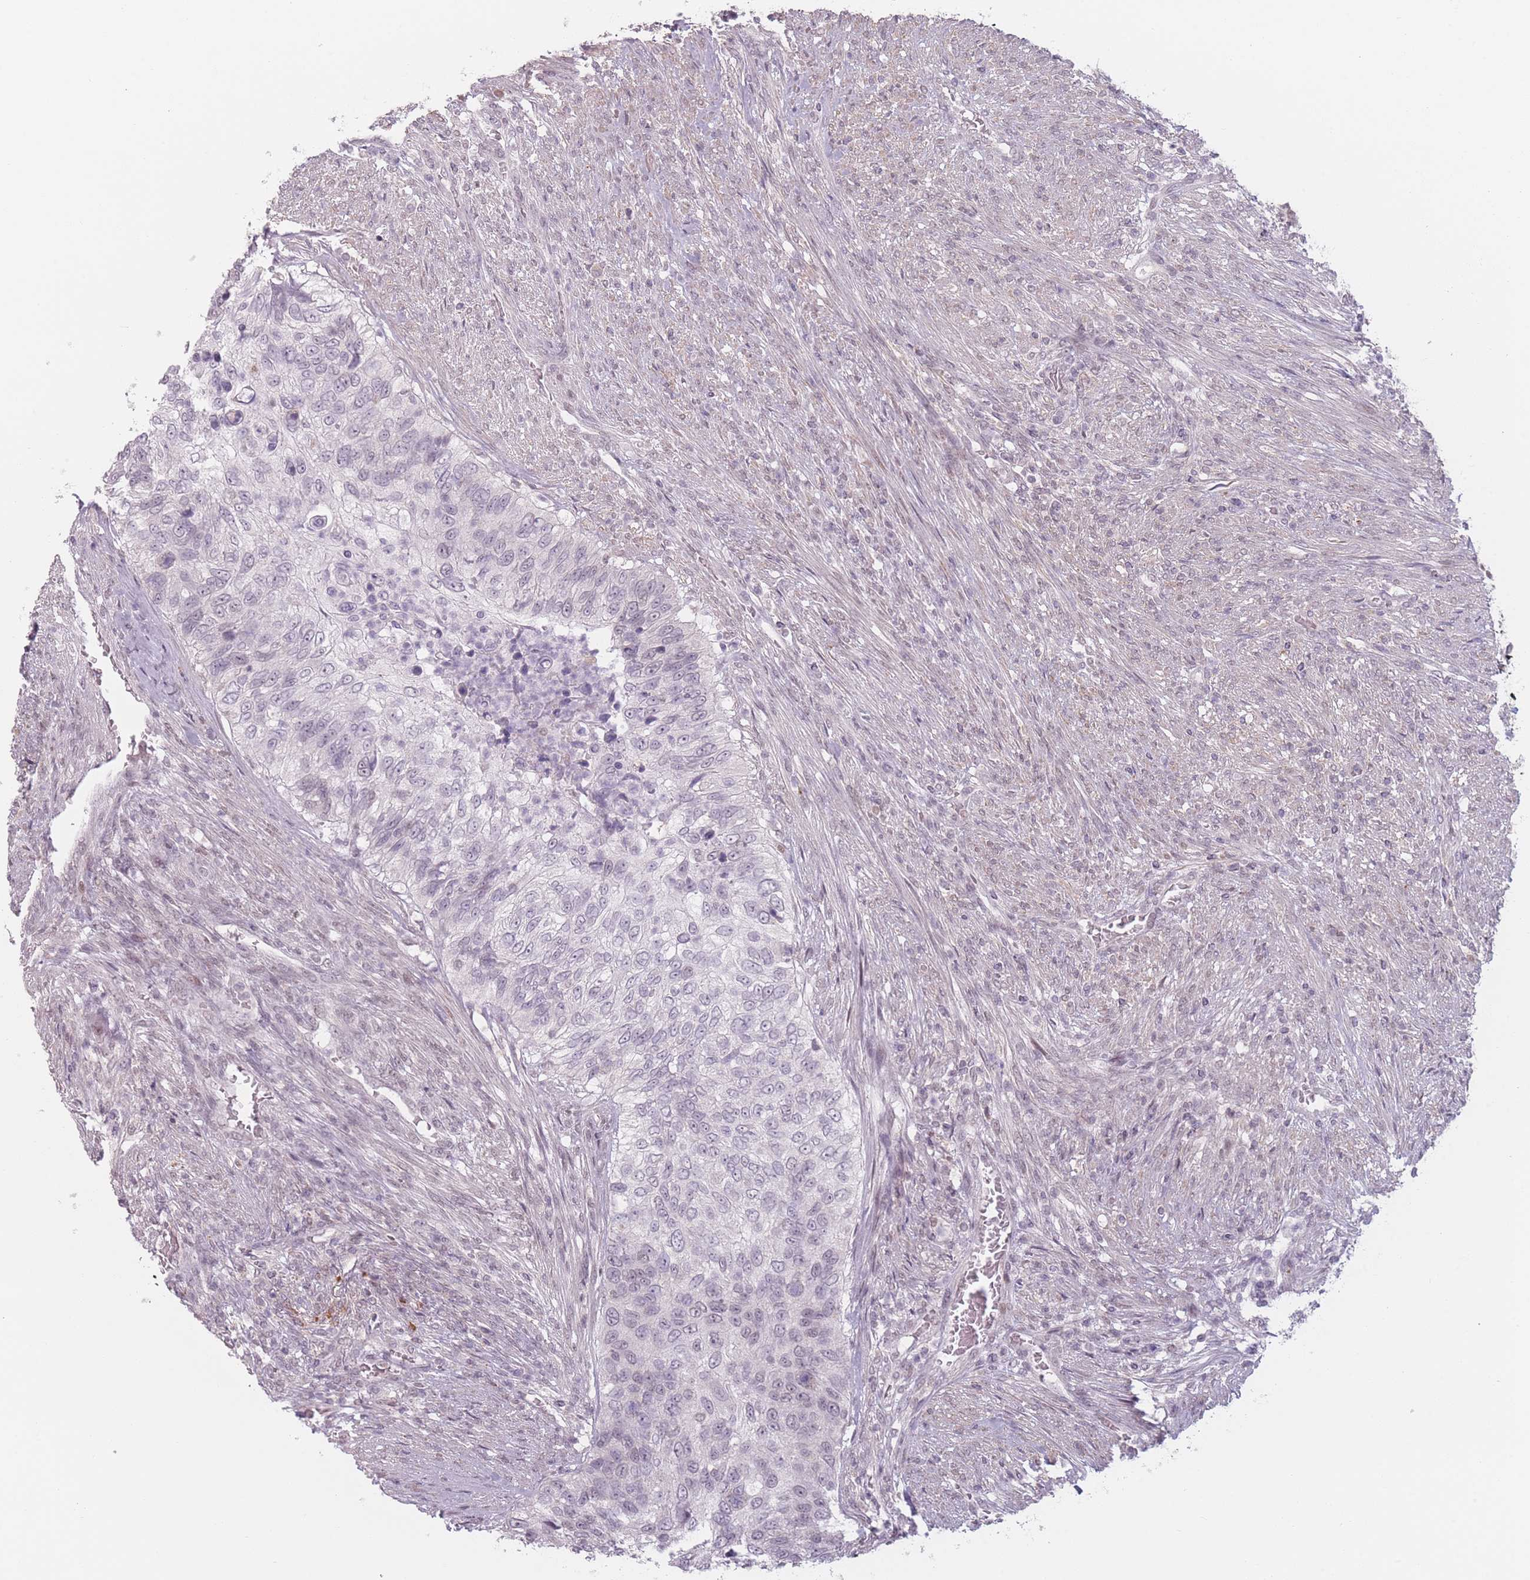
{"staining": {"intensity": "negative", "quantity": "none", "location": "none"}, "tissue": "urothelial cancer", "cell_type": "Tumor cells", "image_type": "cancer", "snomed": [{"axis": "morphology", "description": "Urothelial carcinoma, High grade"}, {"axis": "topography", "description": "Urinary bladder"}], "caption": "This is an immunohistochemistry histopathology image of human urothelial cancer. There is no expression in tumor cells.", "gene": "OR10C1", "patient": {"sex": "female", "age": 60}}